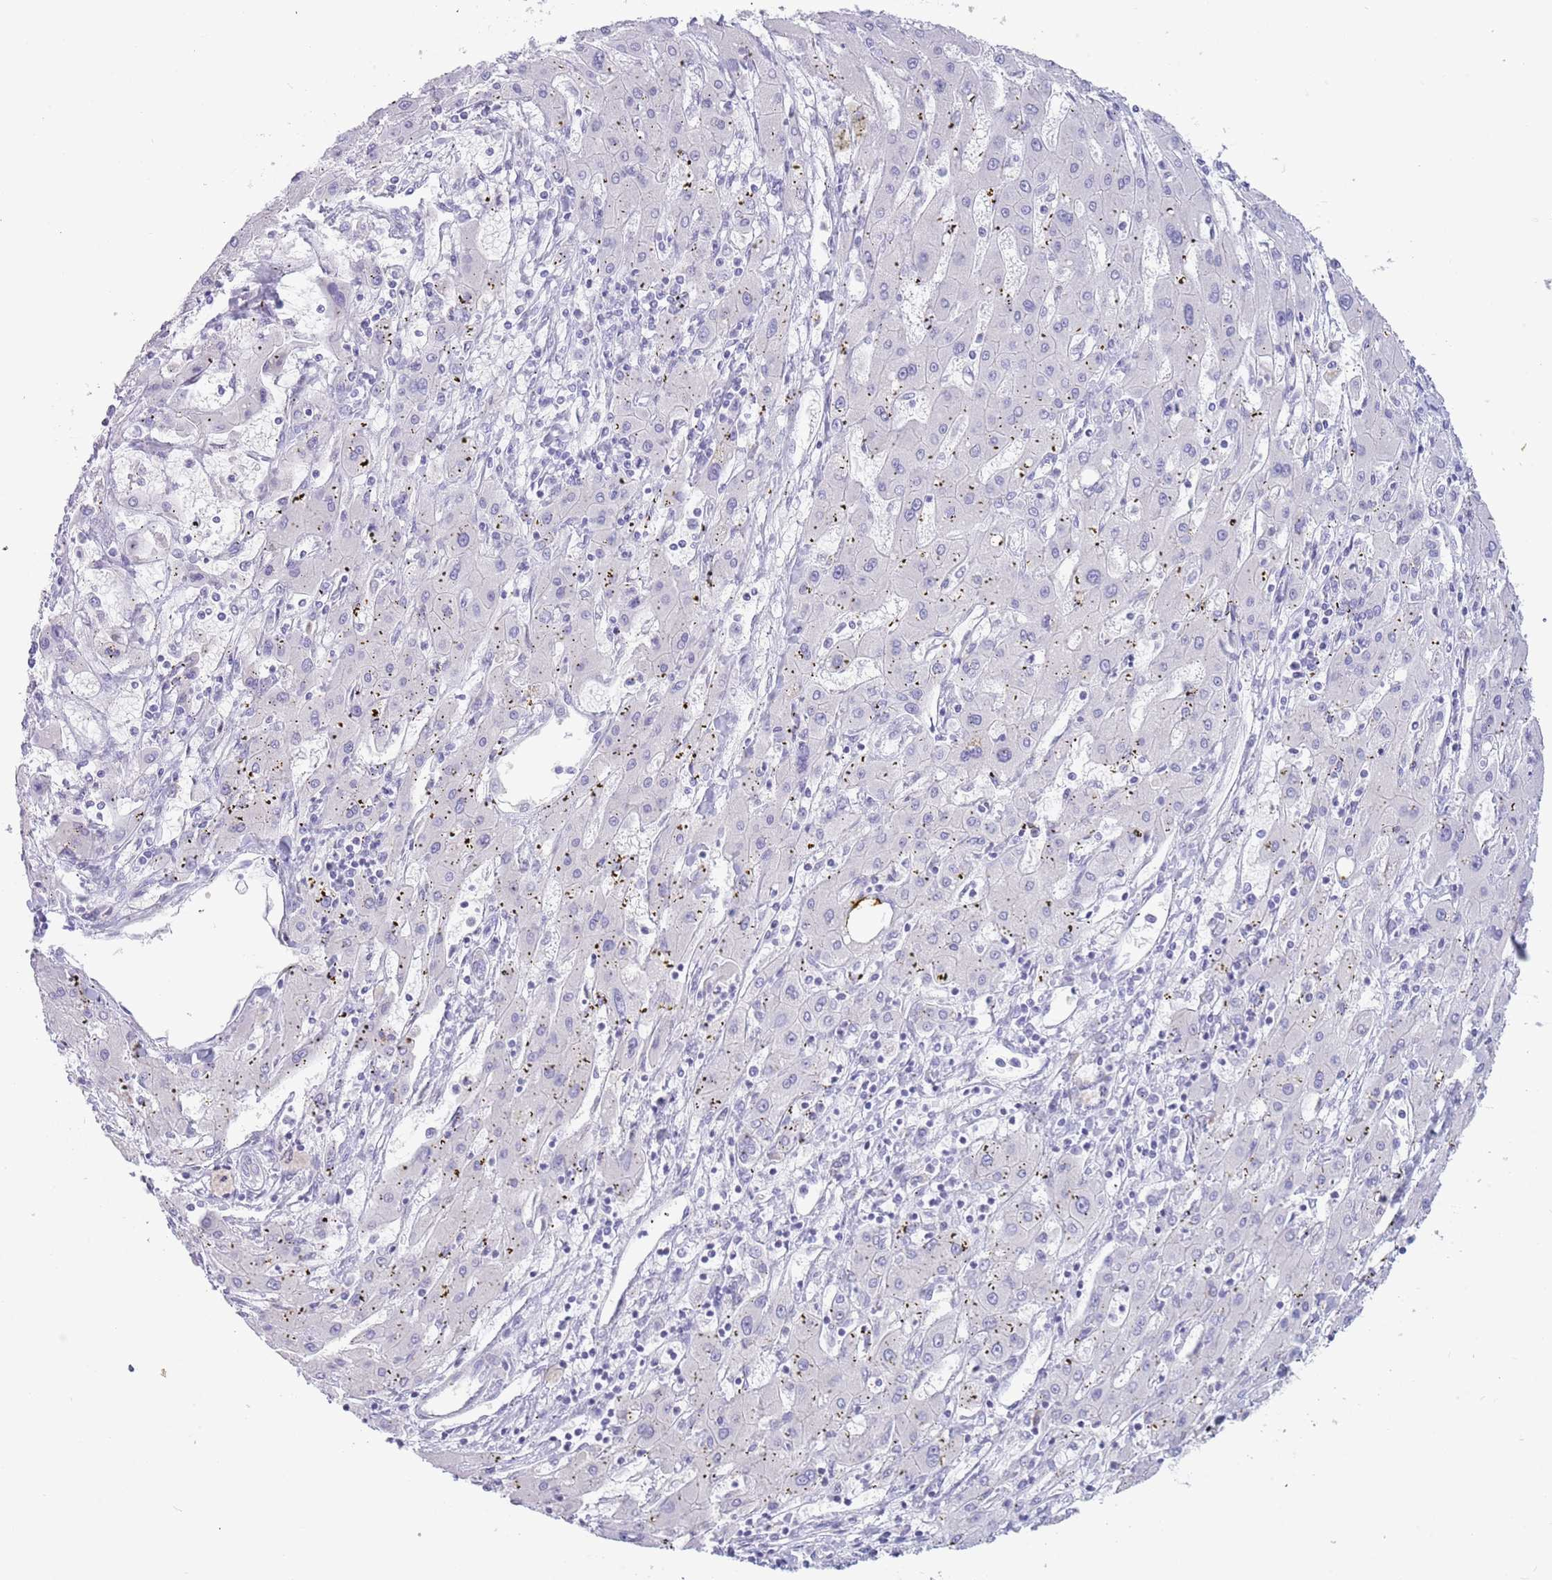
{"staining": {"intensity": "negative", "quantity": "none", "location": "none"}, "tissue": "liver cancer", "cell_type": "Tumor cells", "image_type": "cancer", "snomed": [{"axis": "morphology", "description": "Carcinoma, Hepatocellular, NOS"}, {"axis": "topography", "description": "Liver"}], "caption": "Immunohistochemistry (IHC) micrograph of human hepatocellular carcinoma (liver) stained for a protein (brown), which reveals no expression in tumor cells.", "gene": "ACR", "patient": {"sex": "male", "age": 72}}